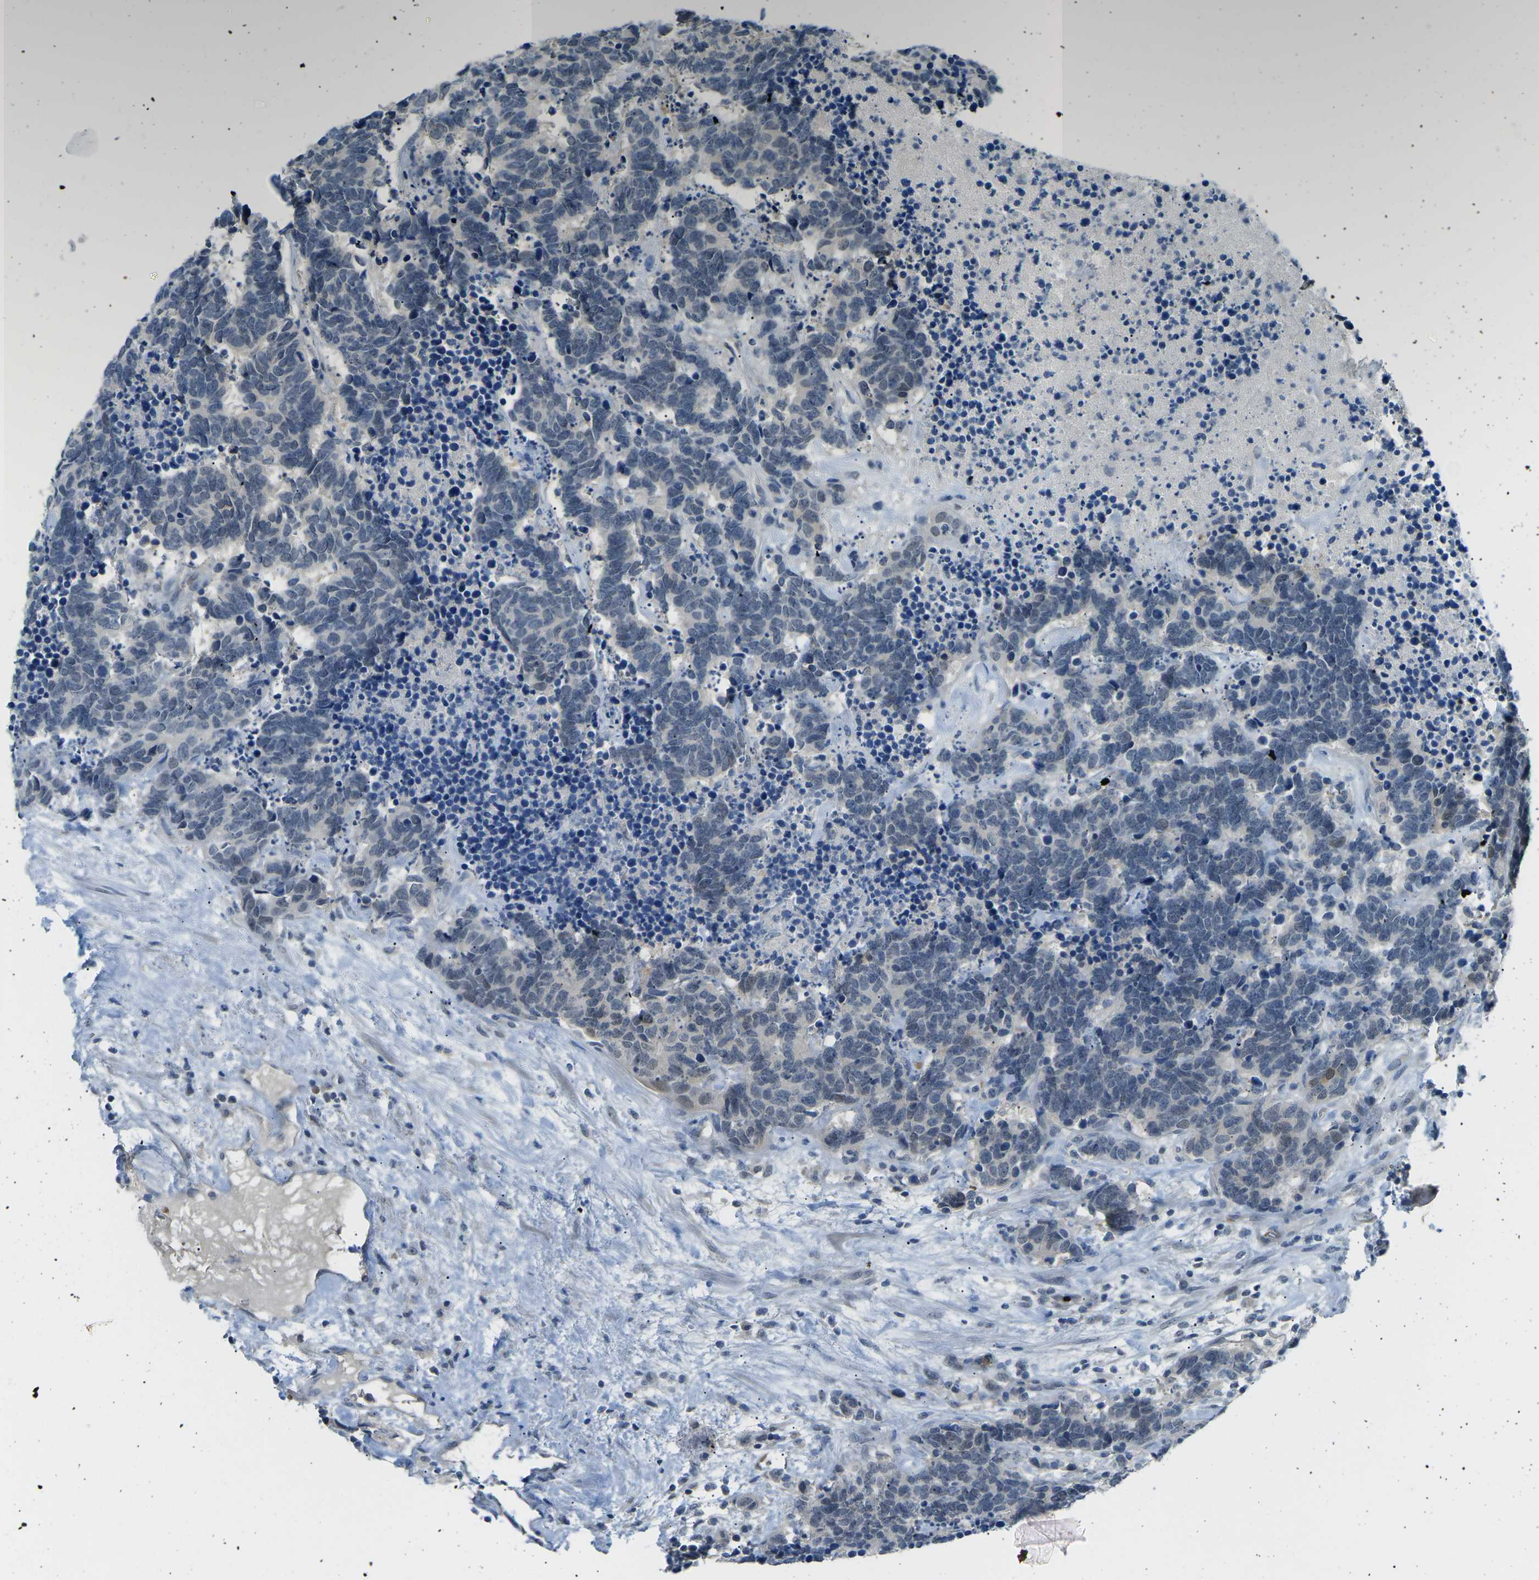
{"staining": {"intensity": "weak", "quantity": "<25%", "location": "cytoplasmic/membranous"}, "tissue": "carcinoid", "cell_type": "Tumor cells", "image_type": "cancer", "snomed": [{"axis": "morphology", "description": "Carcinoma, NOS"}, {"axis": "morphology", "description": "Carcinoid, malignant, NOS"}, {"axis": "topography", "description": "Urinary bladder"}], "caption": "The immunohistochemistry image has no significant staining in tumor cells of carcinoma tissue.", "gene": "PSAT1", "patient": {"sex": "male", "age": 57}}